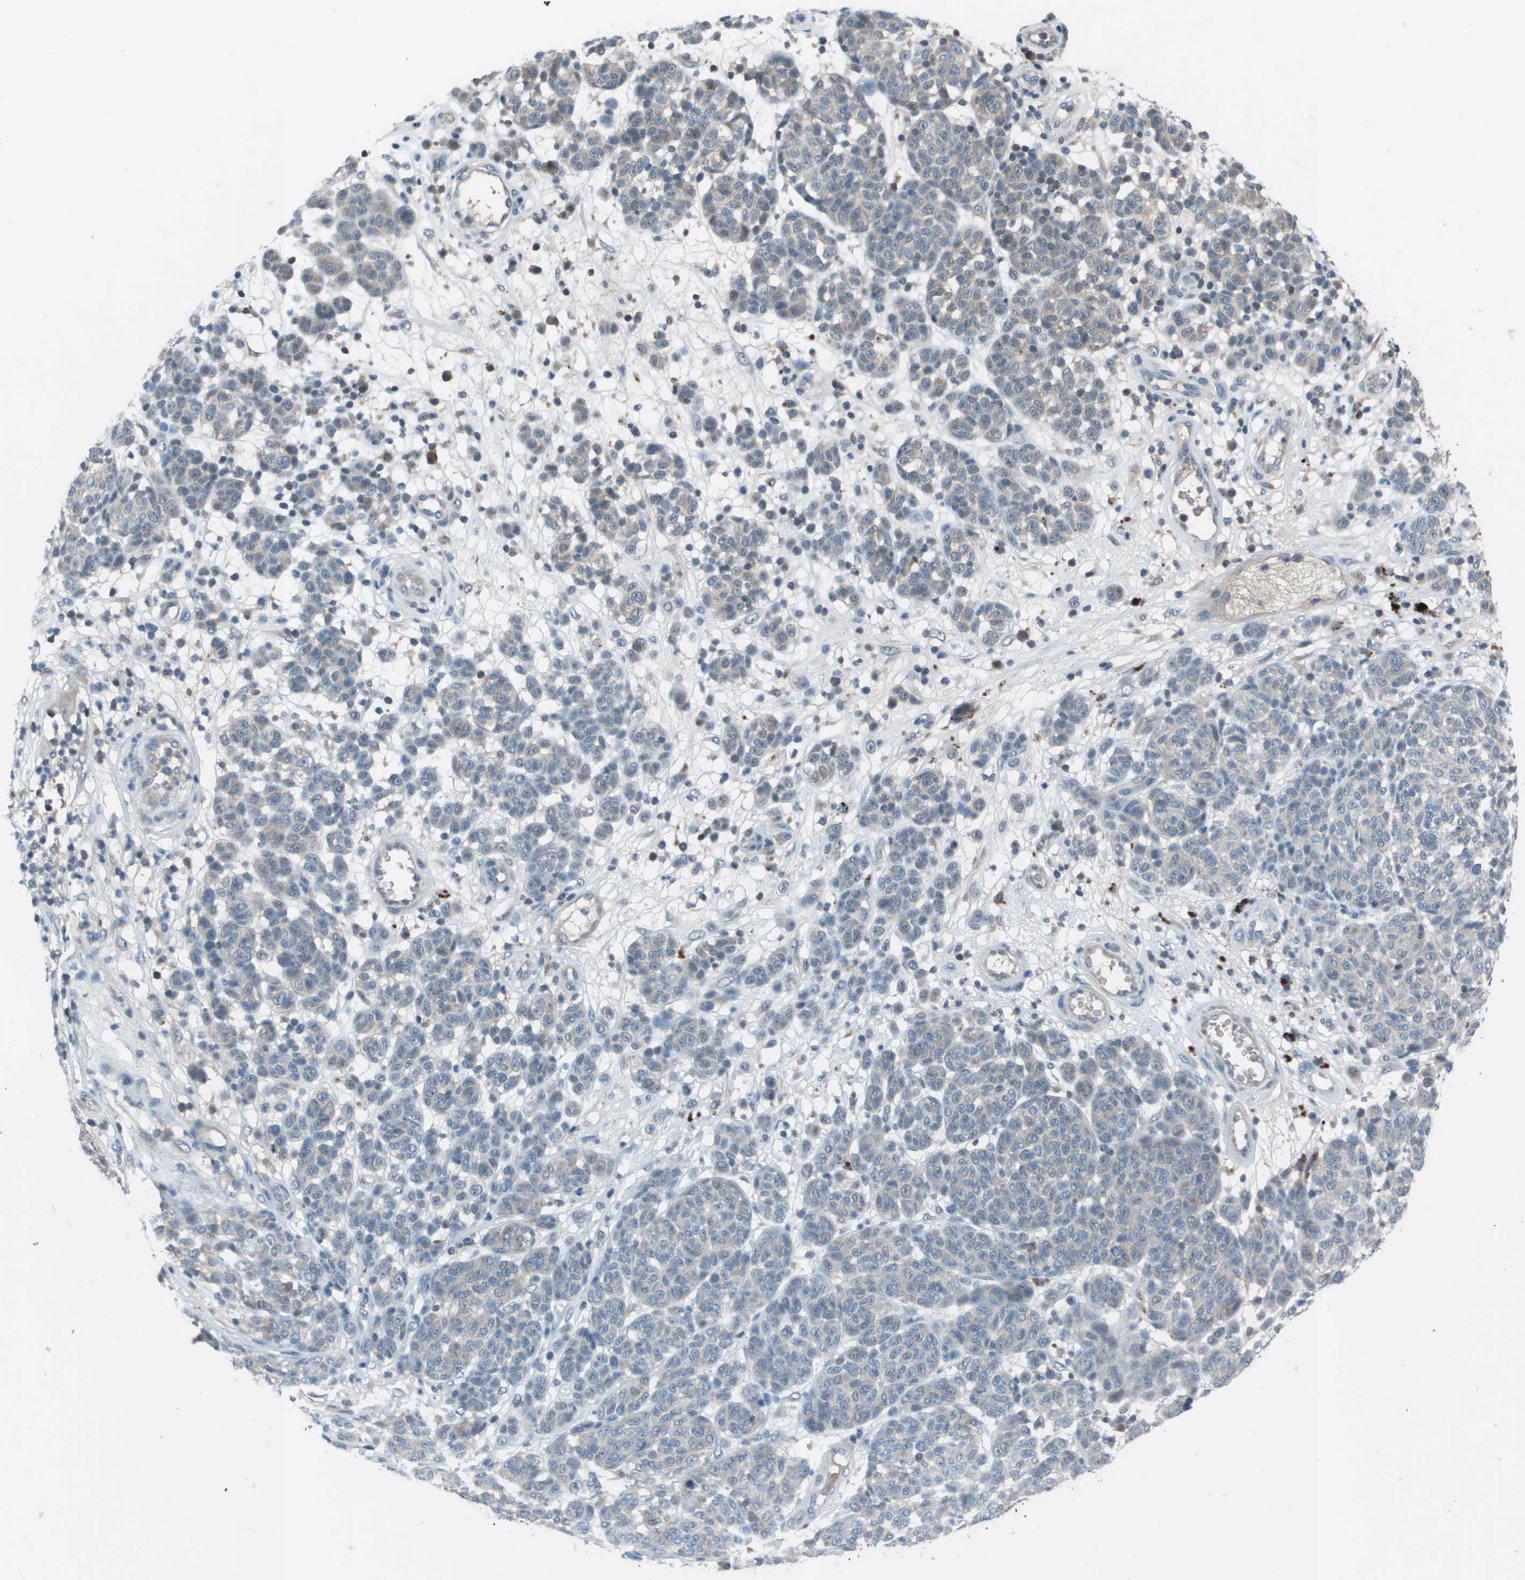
{"staining": {"intensity": "weak", "quantity": "<25%", "location": "cytoplasmic/membranous"}, "tissue": "melanoma", "cell_type": "Tumor cells", "image_type": "cancer", "snomed": [{"axis": "morphology", "description": "Malignant melanoma, NOS"}, {"axis": "topography", "description": "Skin"}], "caption": "An immunohistochemistry micrograph of malignant melanoma is shown. There is no staining in tumor cells of malignant melanoma. (Immunohistochemistry, brightfield microscopy, high magnification).", "gene": "CAMK4", "patient": {"sex": "male", "age": 59}}